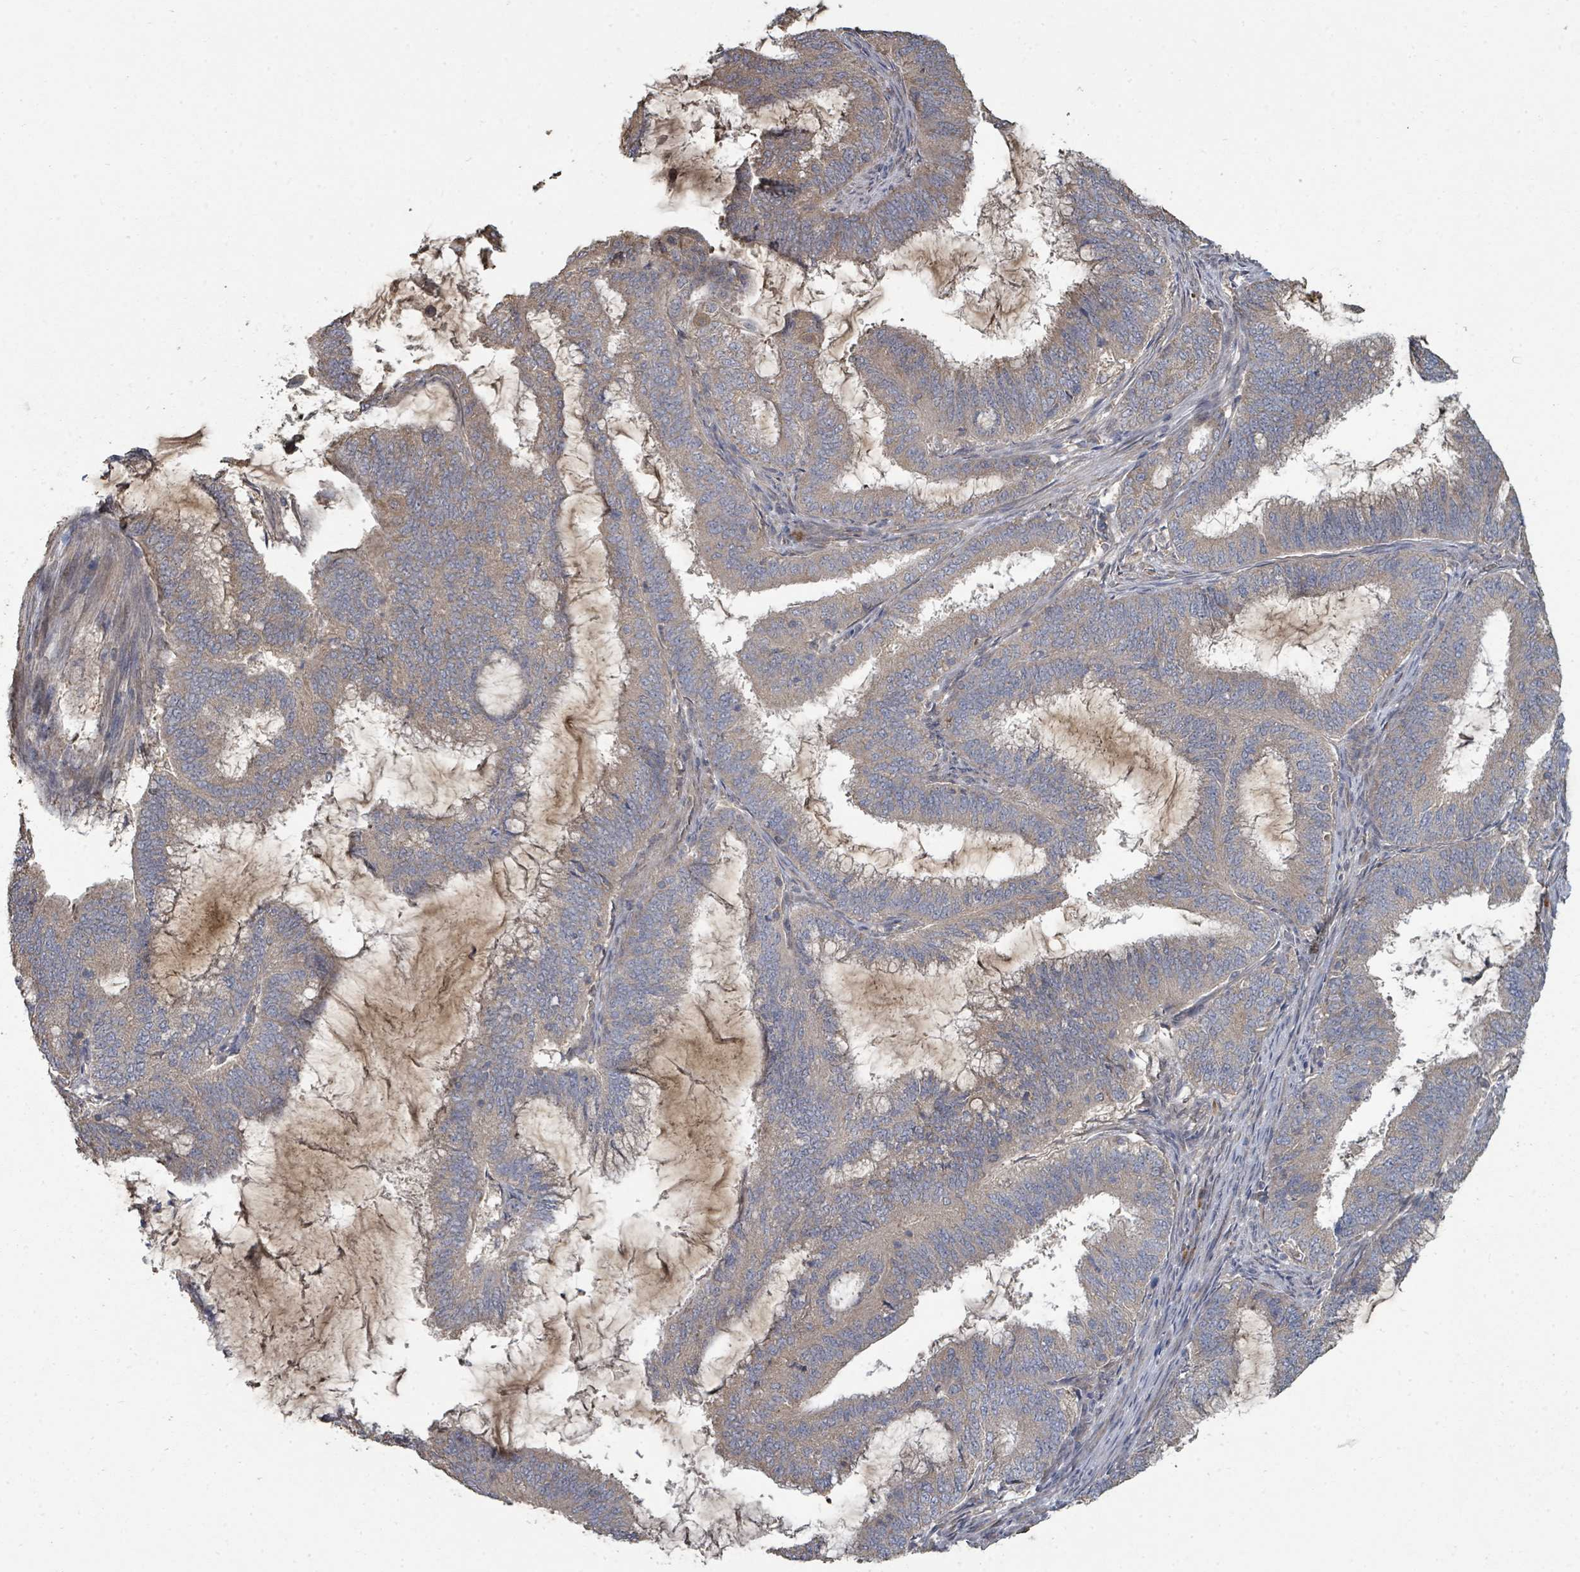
{"staining": {"intensity": "weak", "quantity": ">75%", "location": "cytoplasmic/membranous"}, "tissue": "endometrial cancer", "cell_type": "Tumor cells", "image_type": "cancer", "snomed": [{"axis": "morphology", "description": "Adenocarcinoma, NOS"}, {"axis": "topography", "description": "Endometrium"}], "caption": "Weak cytoplasmic/membranous protein staining is present in approximately >75% of tumor cells in endometrial cancer. Nuclei are stained in blue.", "gene": "WDFY1", "patient": {"sex": "female", "age": 51}}